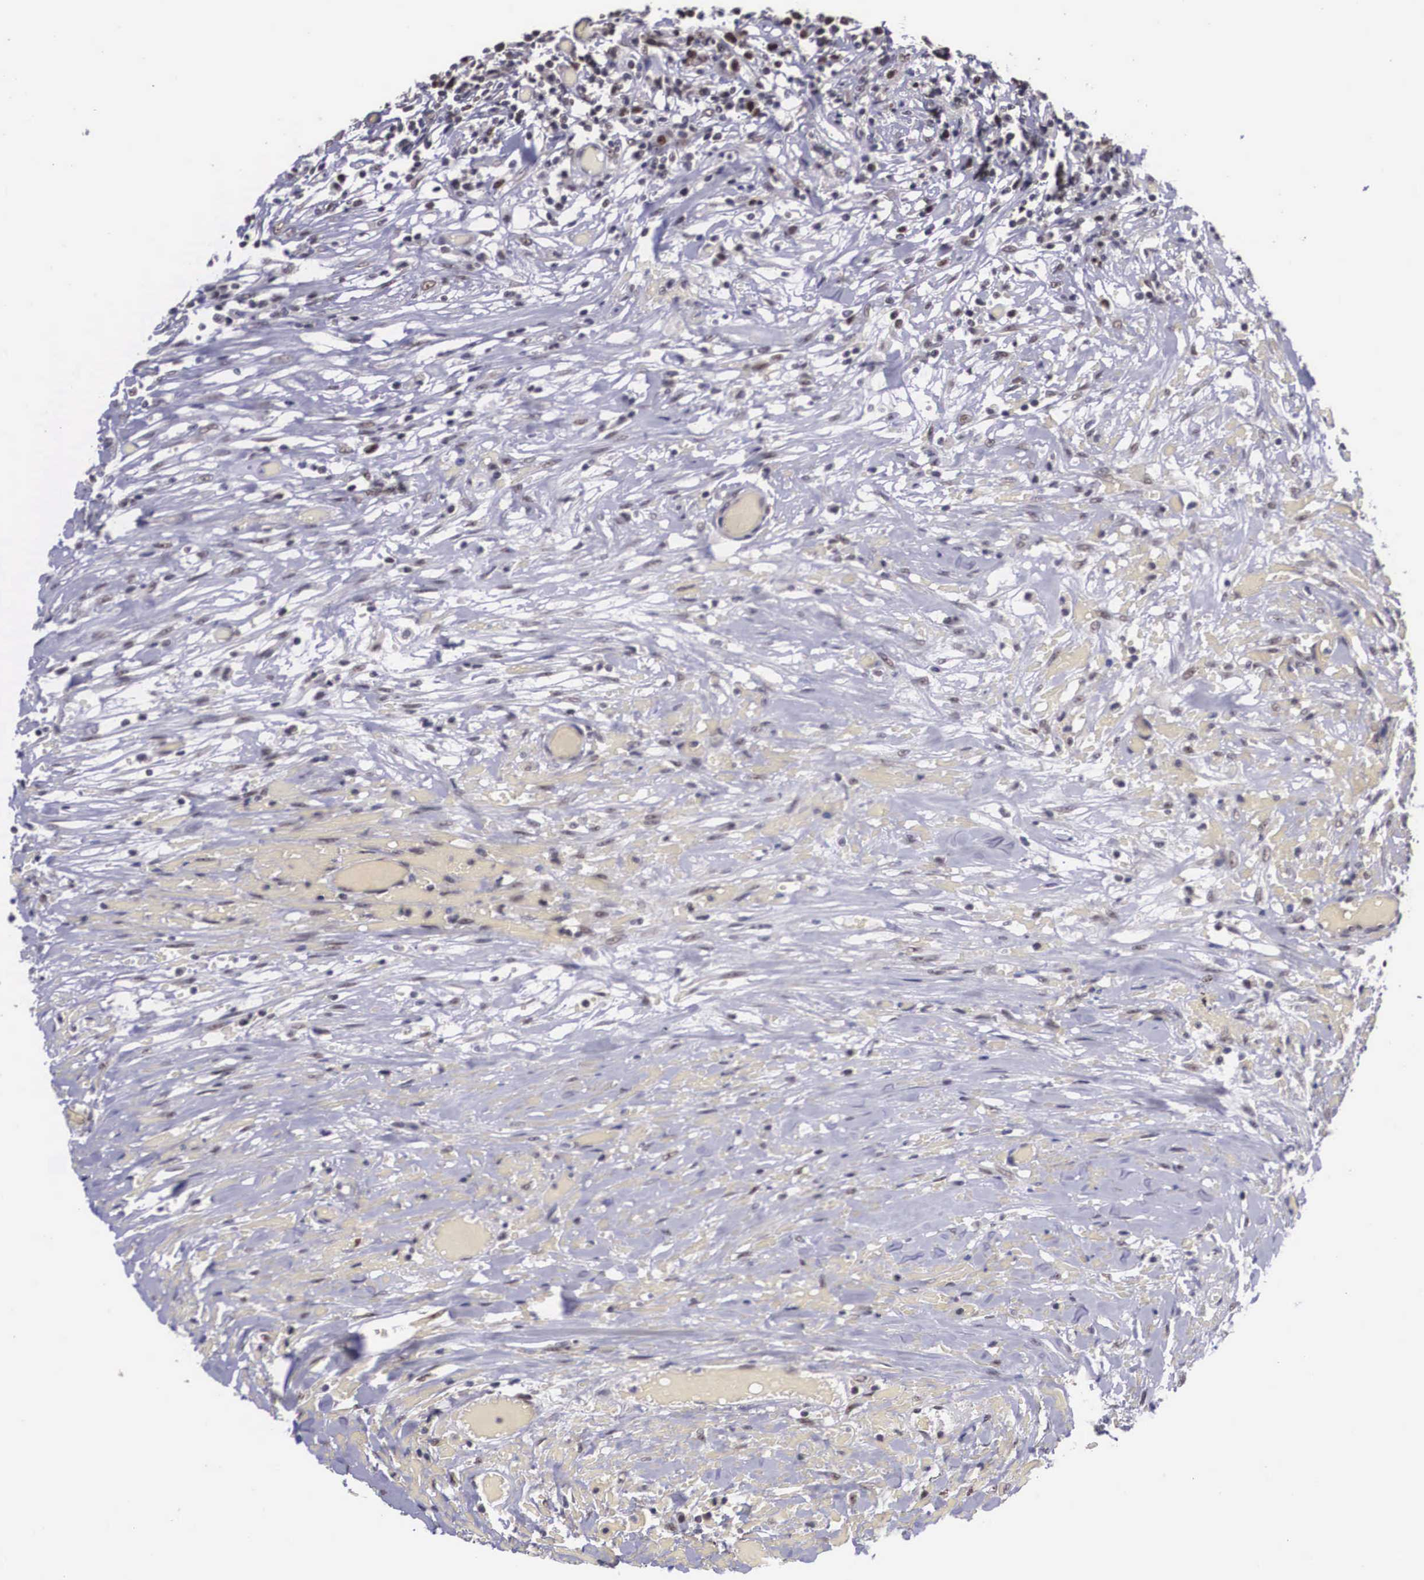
{"staining": {"intensity": "weak", "quantity": "25%-75%", "location": "nuclear"}, "tissue": "lymphoma", "cell_type": "Tumor cells", "image_type": "cancer", "snomed": [{"axis": "morphology", "description": "Malignant lymphoma, non-Hodgkin's type, High grade"}, {"axis": "topography", "description": "Colon"}], "caption": "Malignant lymphoma, non-Hodgkin's type (high-grade) stained for a protein (brown) exhibits weak nuclear positive staining in about 25%-75% of tumor cells.", "gene": "ZNF275", "patient": {"sex": "male", "age": 82}}